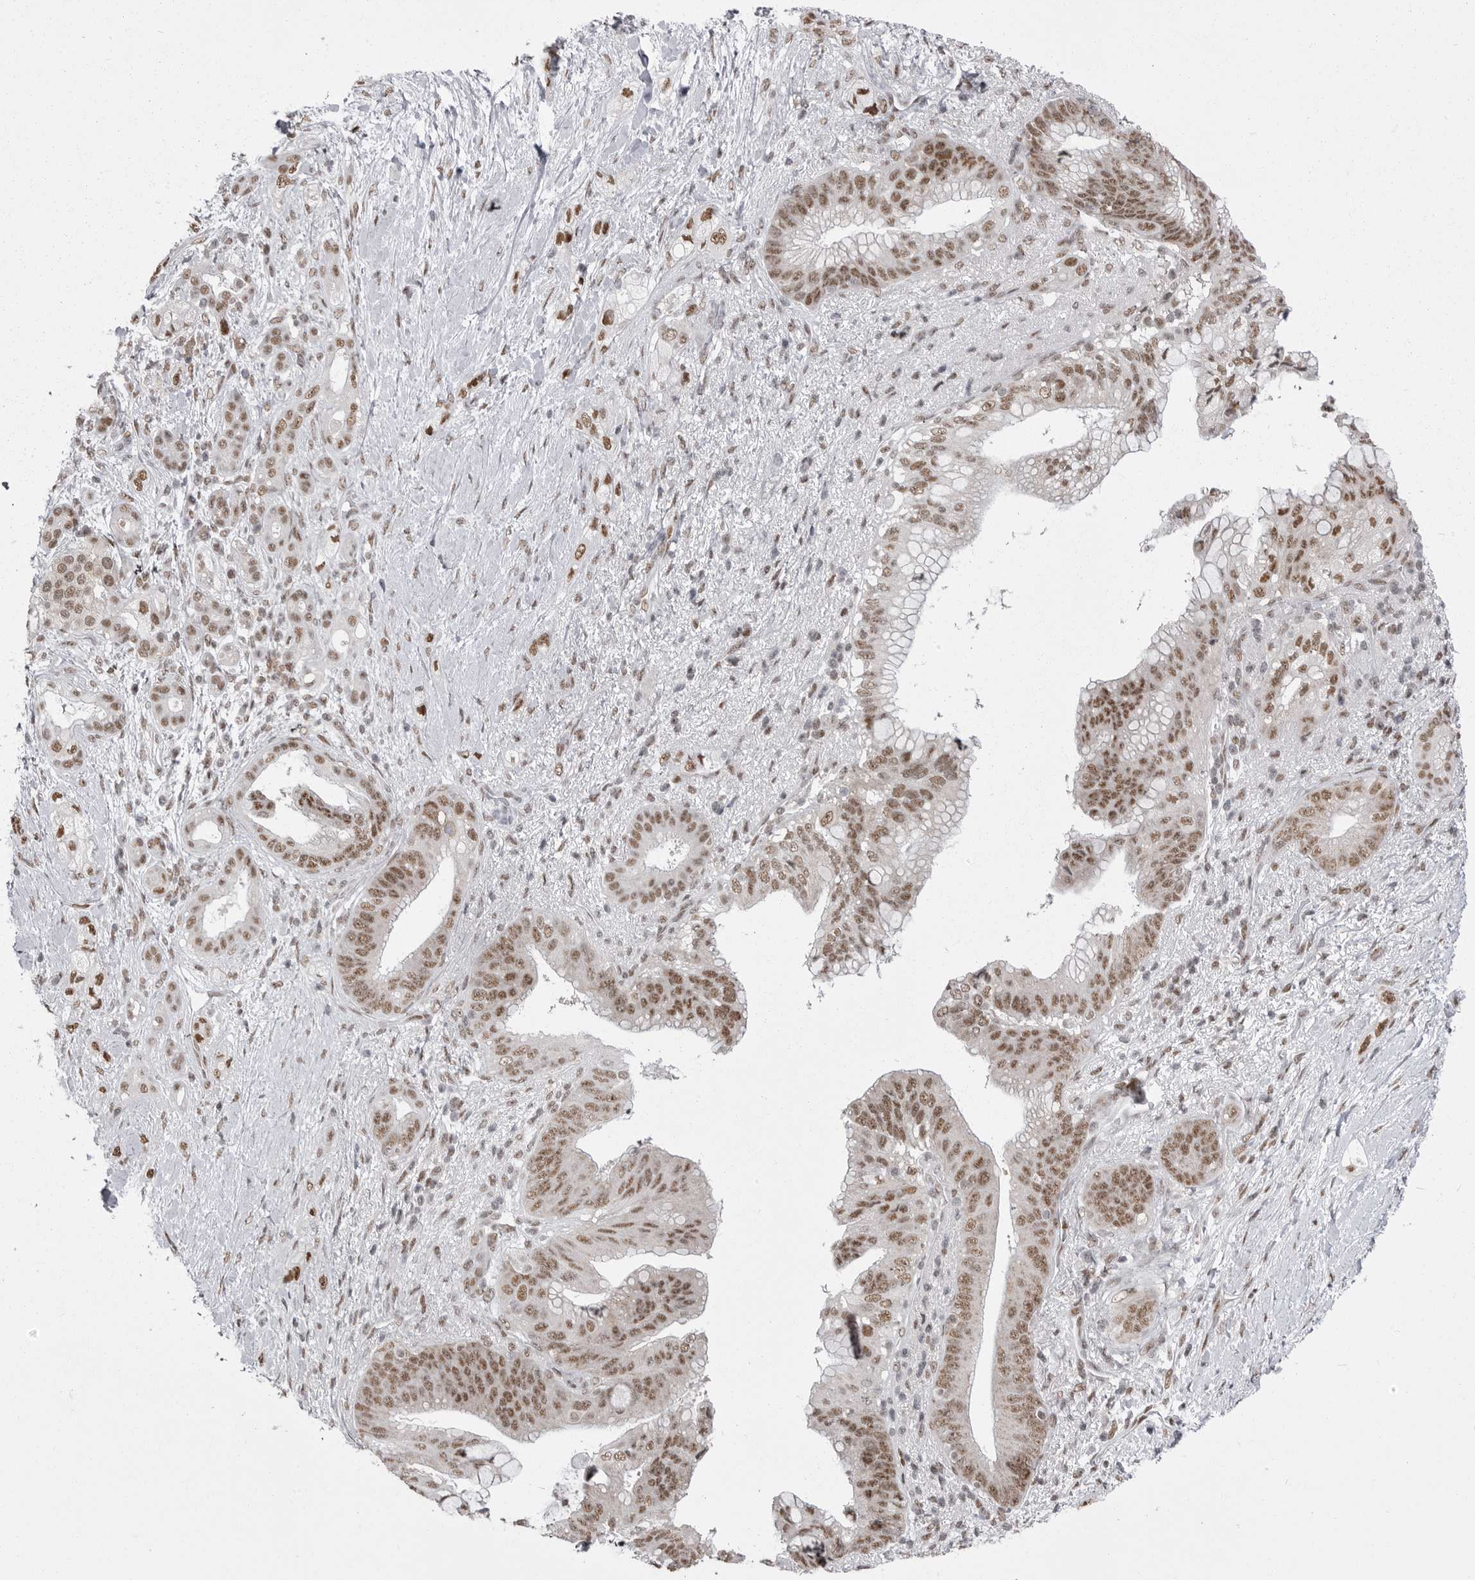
{"staining": {"intensity": "moderate", "quantity": ">75%", "location": "nuclear"}, "tissue": "pancreatic cancer", "cell_type": "Tumor cells", "image_type": "cancer", "snomed": [{"axis": "morphology", "description": "Adenocarcinoma, NOS"}, {"axis": "topography", "description": "Pancreas"}], "caption": "Human adenocarcinoma (pancreatic) stained for a protein (brown) reveals moderate nuclear positive expression in approximately >75% of tumor cells.", "gene": "MEPCE", "patient": {"sex": "male", "age": 53}}